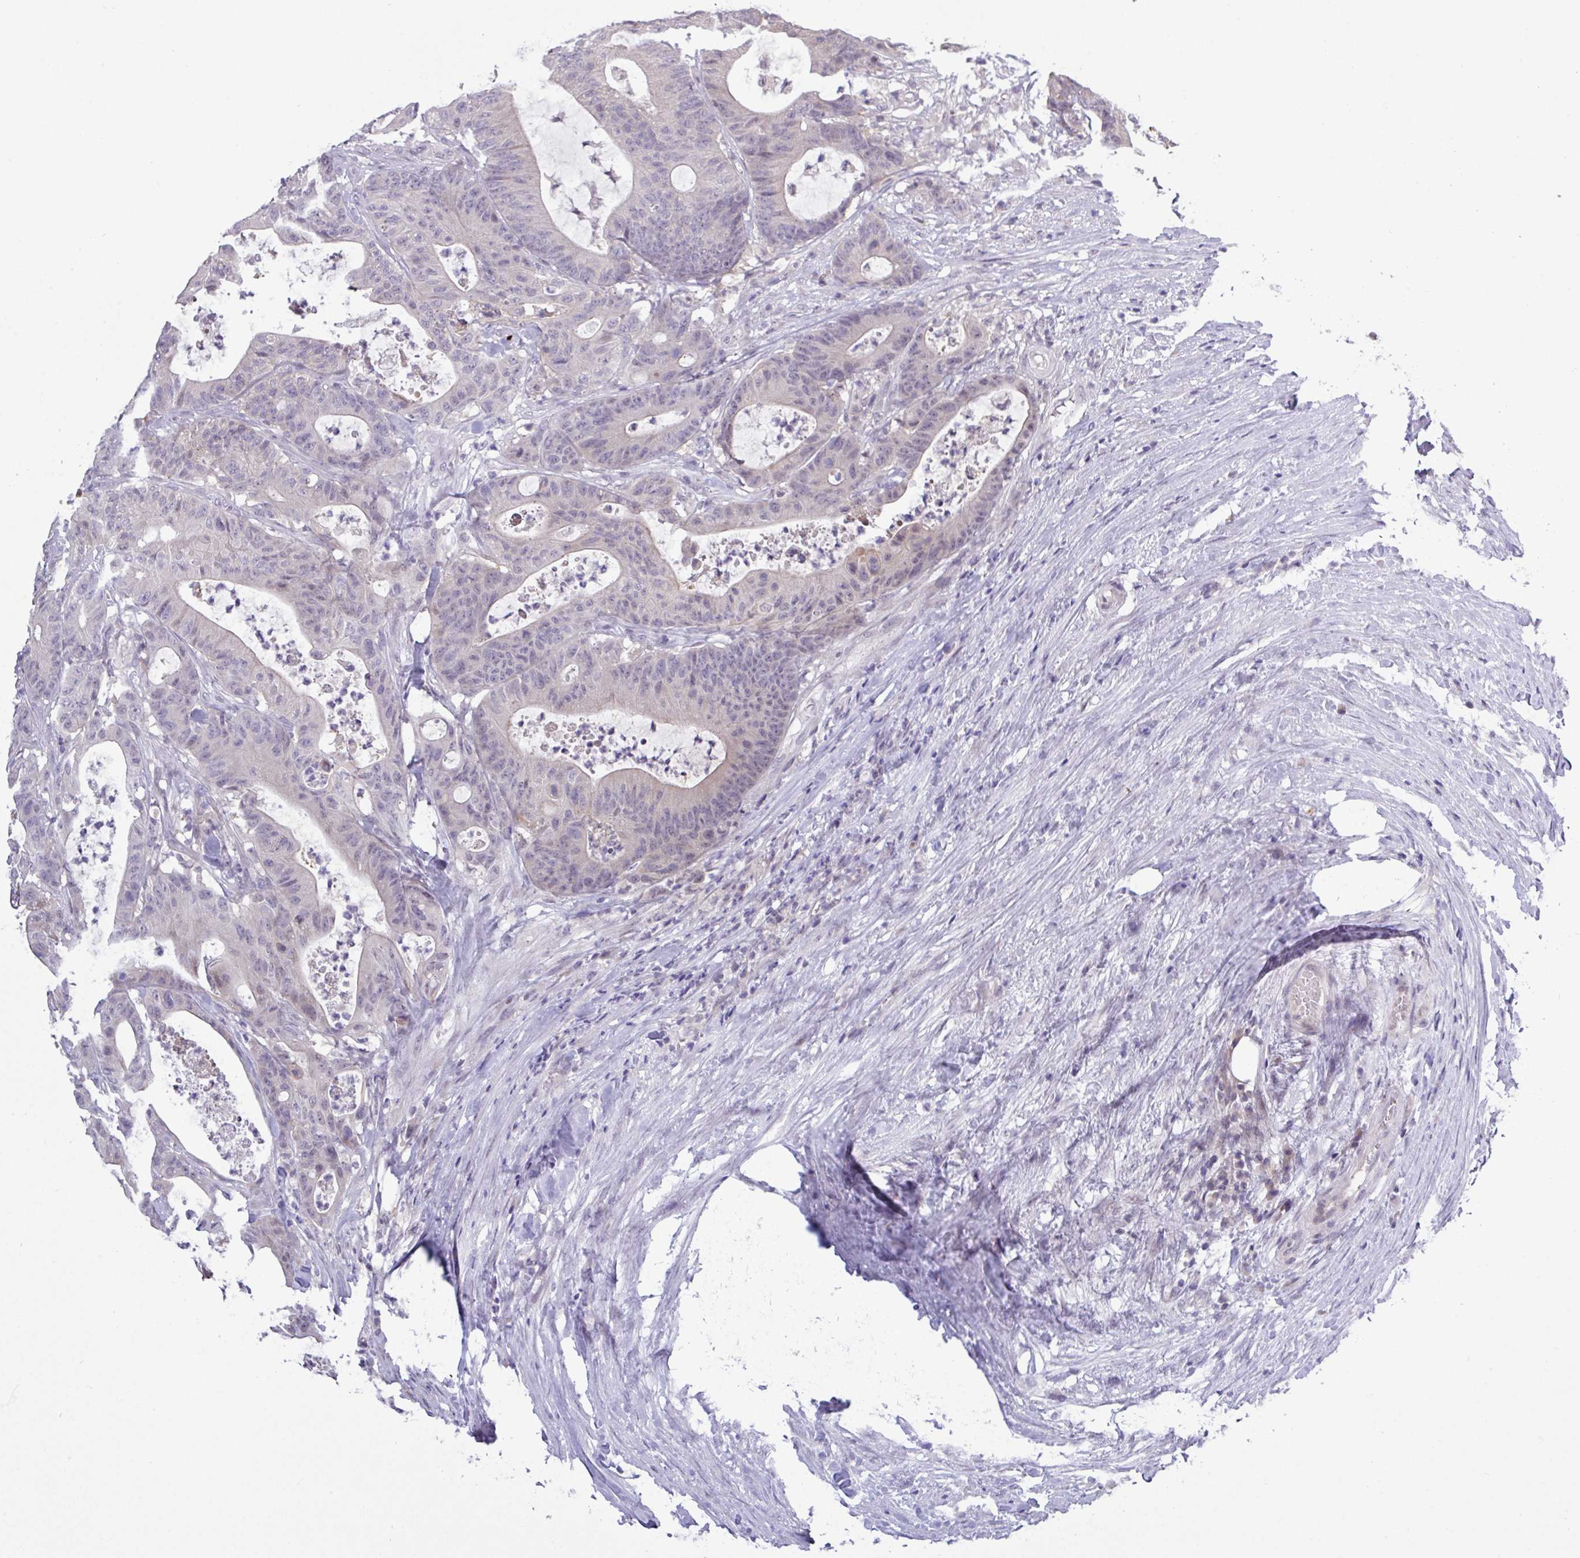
{"staining": {"intensity": "negative", "quantity": "none", "location": "none"}, "tissue": "colorectal cancer", "cell_type": "Tumor cells", "image_type": "cancer", "snomed": [{"axis": "morphology", "description": "Adenocarcinoma, NOS"}, {"axis": "topography", "description": "Colon"}], "caption": "Colorectal cancer (adenocarcinoma) was stained to show a protein in brown. There is no significant expression in tumor cells.", "gene": "RIPPLY1", "patient": {"sex": "female", "age": 84}}